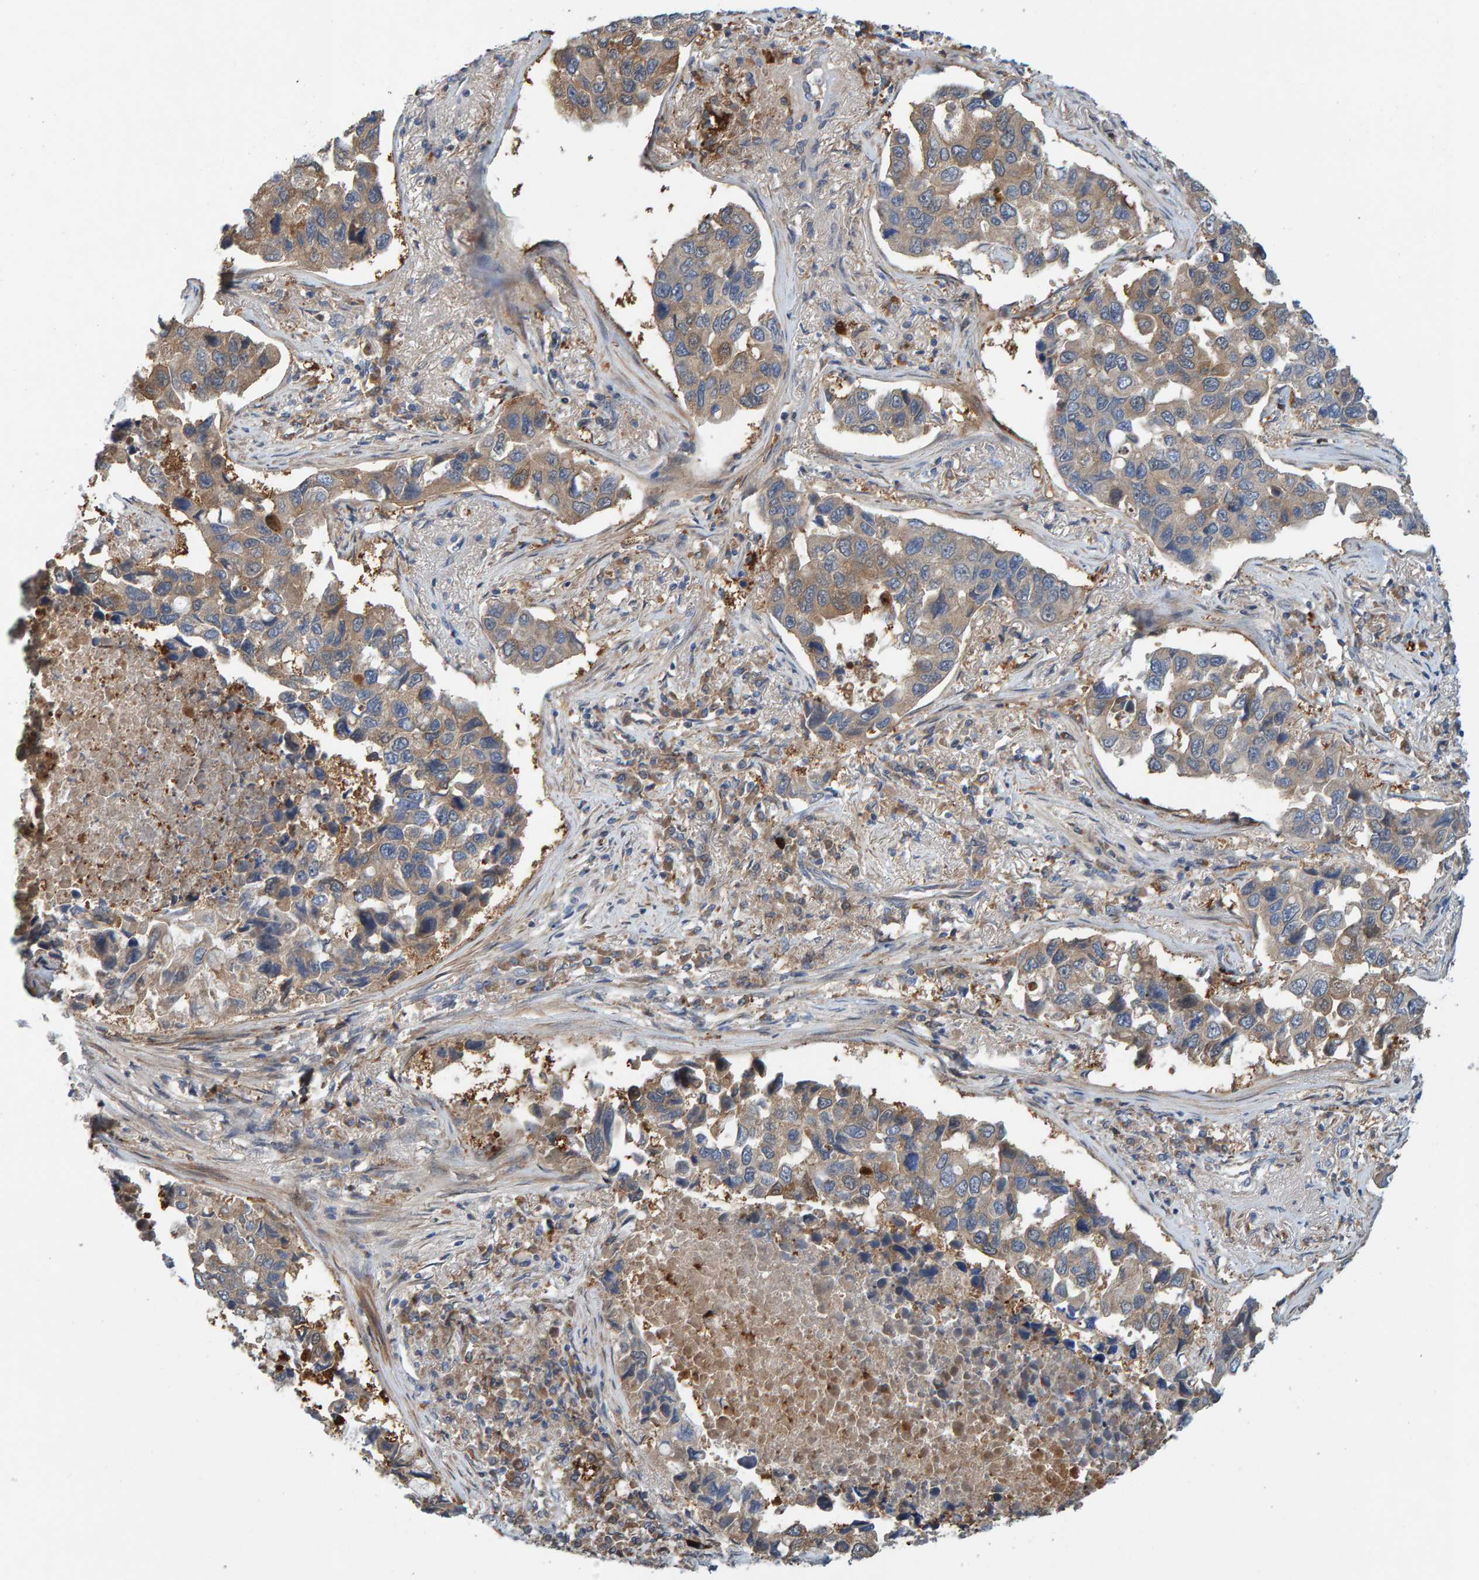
{"staining": {"intensity": "weak", "quantity": ">75%", "location": "cytoplasmic/membranous"}, "tissue": "lung cancer", "cell_type": "Tumor cells", "image_type": "cancer", "snomed": [{"axis": "morphology", "description": "Adenocarcinoma, NOS"}, {"axis": "topography", "description": "Lung"}], "caption": "DAB (3,3'-diaminobenzidine) immunohistochemical staining of adenocarcinoma (lung) shows weak cytoplasmic/membranous protein expression in approximately >75% of tumor cells. (DAB (3,3'-diaminobenzidine) IHC with brightfield microscopy, high magnification).", "gene": "KIAA0753", "patient": {"sex": "male", "age": 64}}